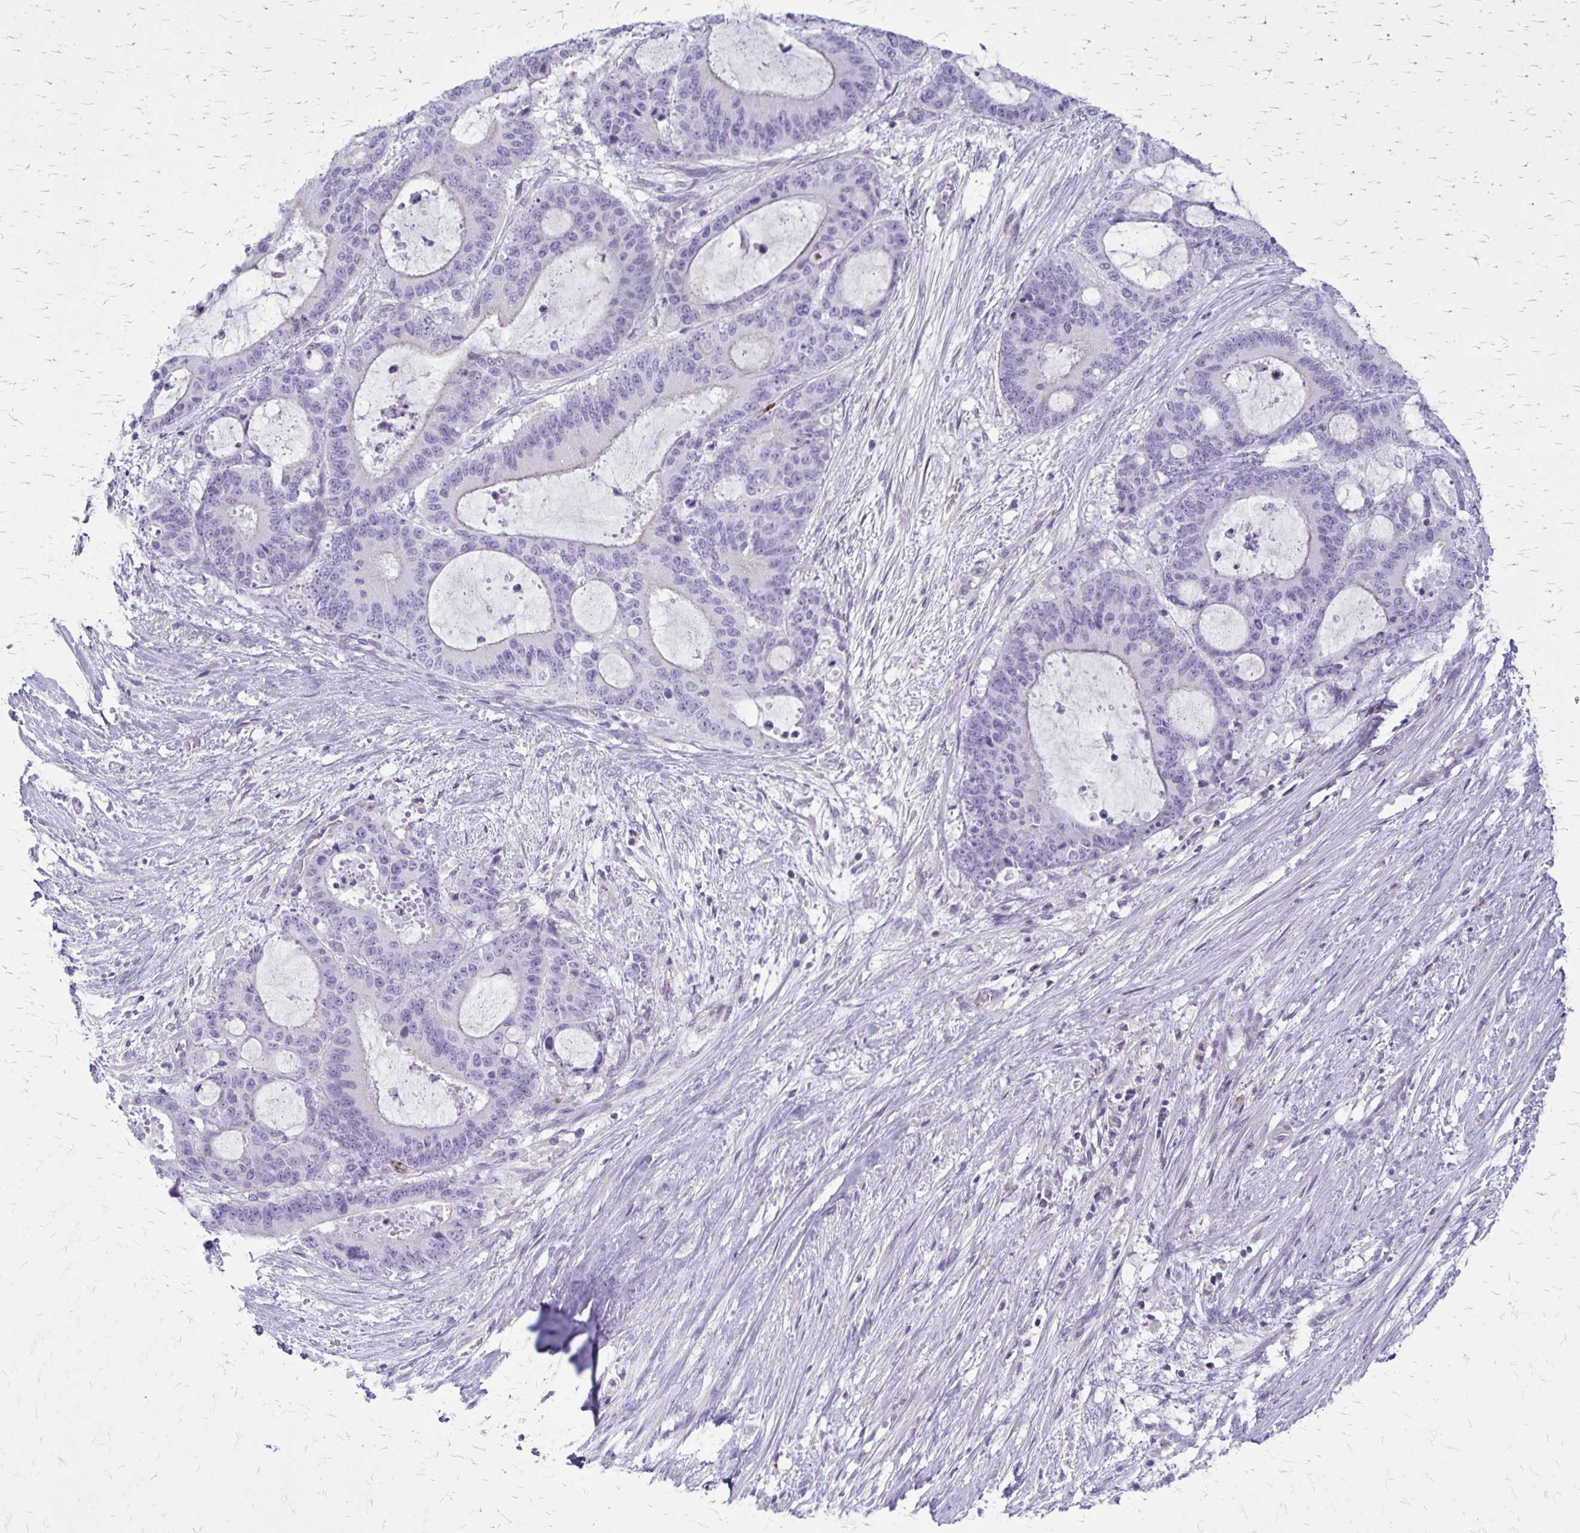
{"staining": {"intensity": "negative", "quantity": "none", "location": "none"}, "tissue": "liver cancer", "cell_type": "Tumor cells", "image_type": "cancer", "snomed": [{"axis": "morphology", "description": "Normal tissue, NOS"}, {"axis": "morphology", "description": "Cholangiocarcinoma"}, {"axis": "topography", "description": "Liver"}, {"axis": "topography", "description": "Peripheral nerve tissue"}], "caption": "This is a micrograph of immunohistochemistry staining of liver cancer (cholangiocarcinoma), which shows no staining in tumor cells. (Stains: DAB immunohistochemistry with hematoxylin counter stain, Microscopy: brightfield microscopy at high magnification).", "gene": "GP9", "patient": {"sex": "female", "age": 73}}